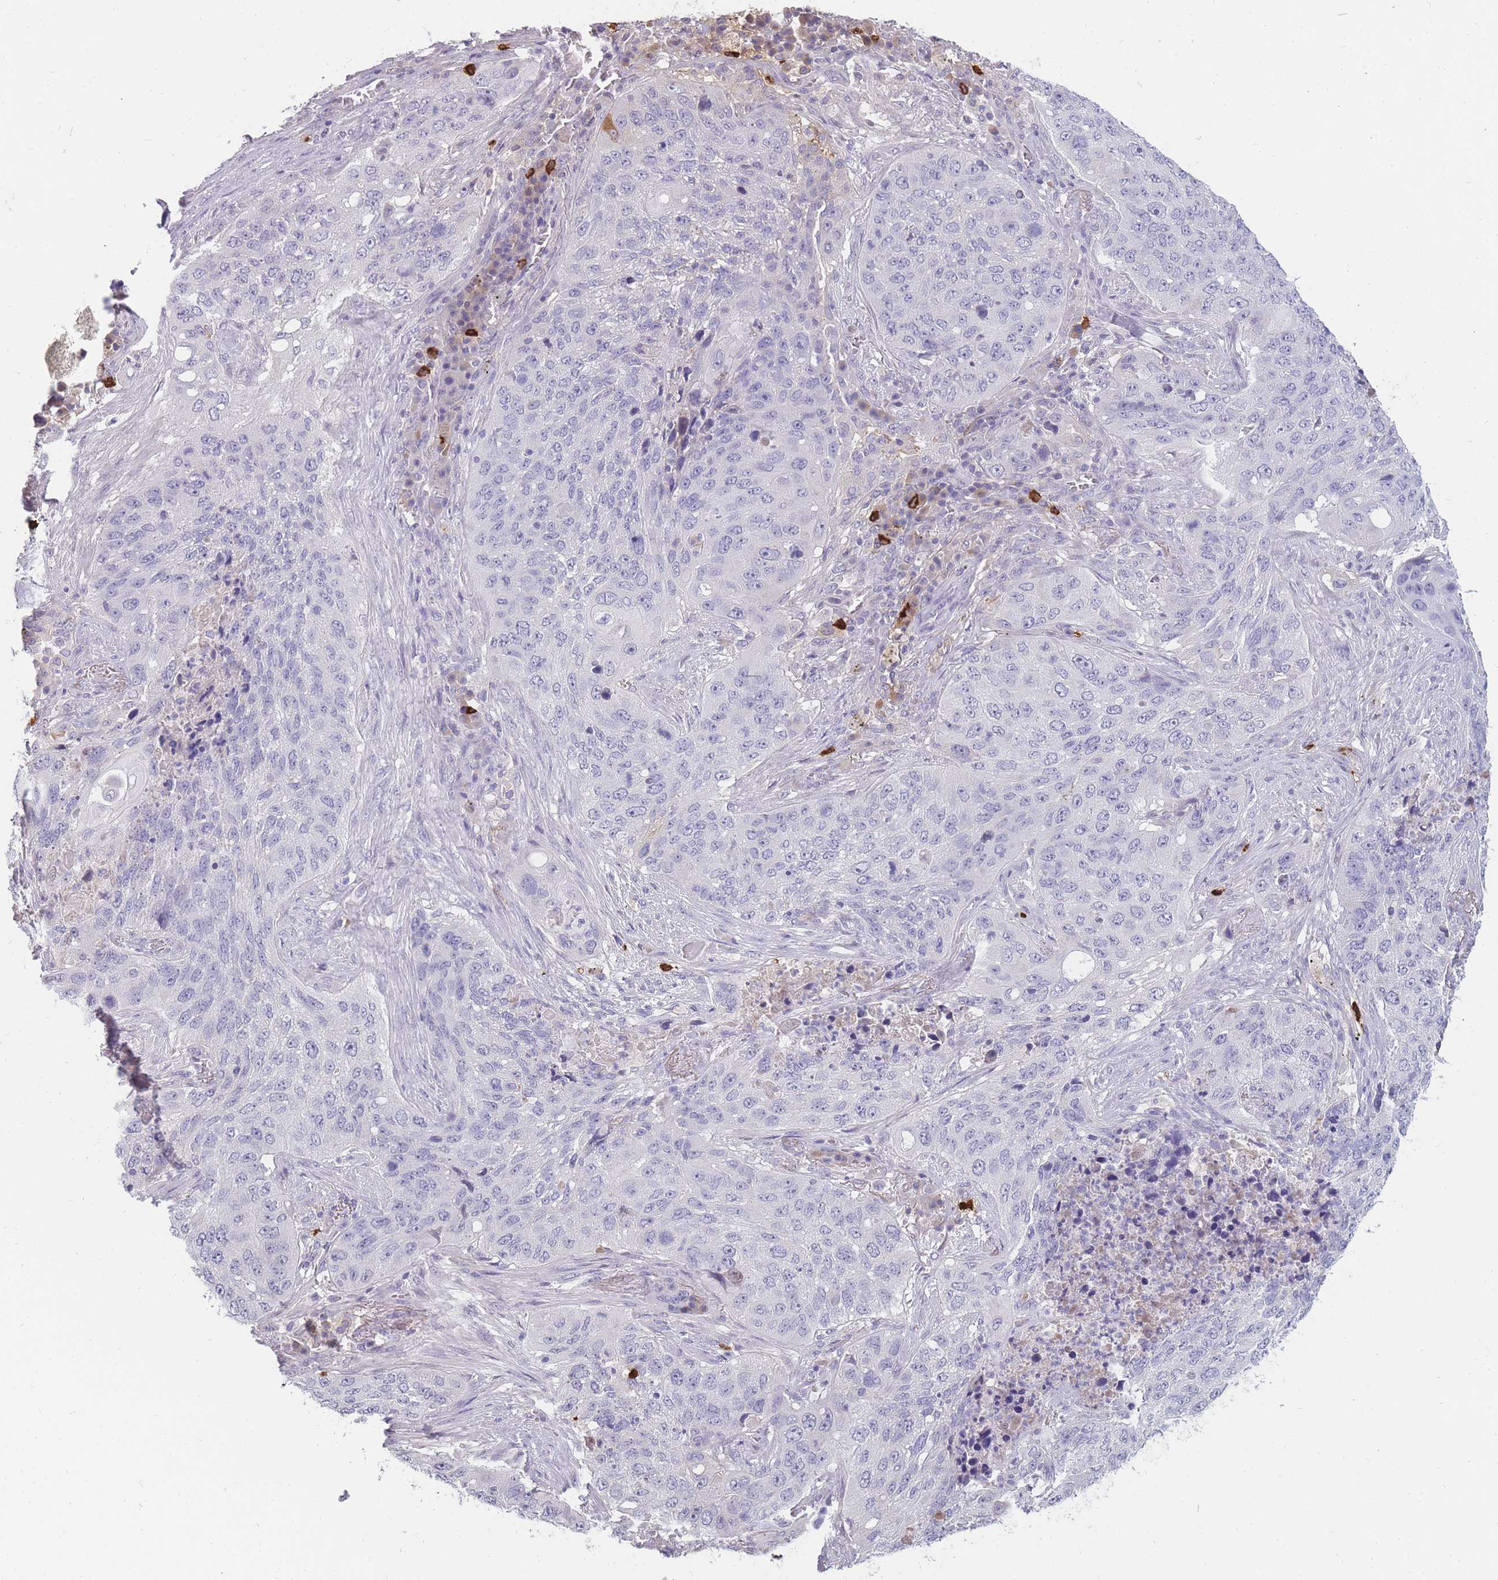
{"staining": {"intensity": "negative", "quantity": "none", "location": "none"}, "tissue": "lung cancer", "cell_type": "Tumor cells", "image_type": "cancer", "snomed": [{"axis": "morphology", "description": "Squamous cell carcinoma, NOS"}, {"axis": "topography", "description": "Lung"}], "caption": "Immunohistochemistry micrograph of human squamous cell carcinoma (lung) stained for a protein (brown), which exhibits no expression in tumor cells.", "gene": "TPSD1", "patient": {"sex": "female", "age": 63}}